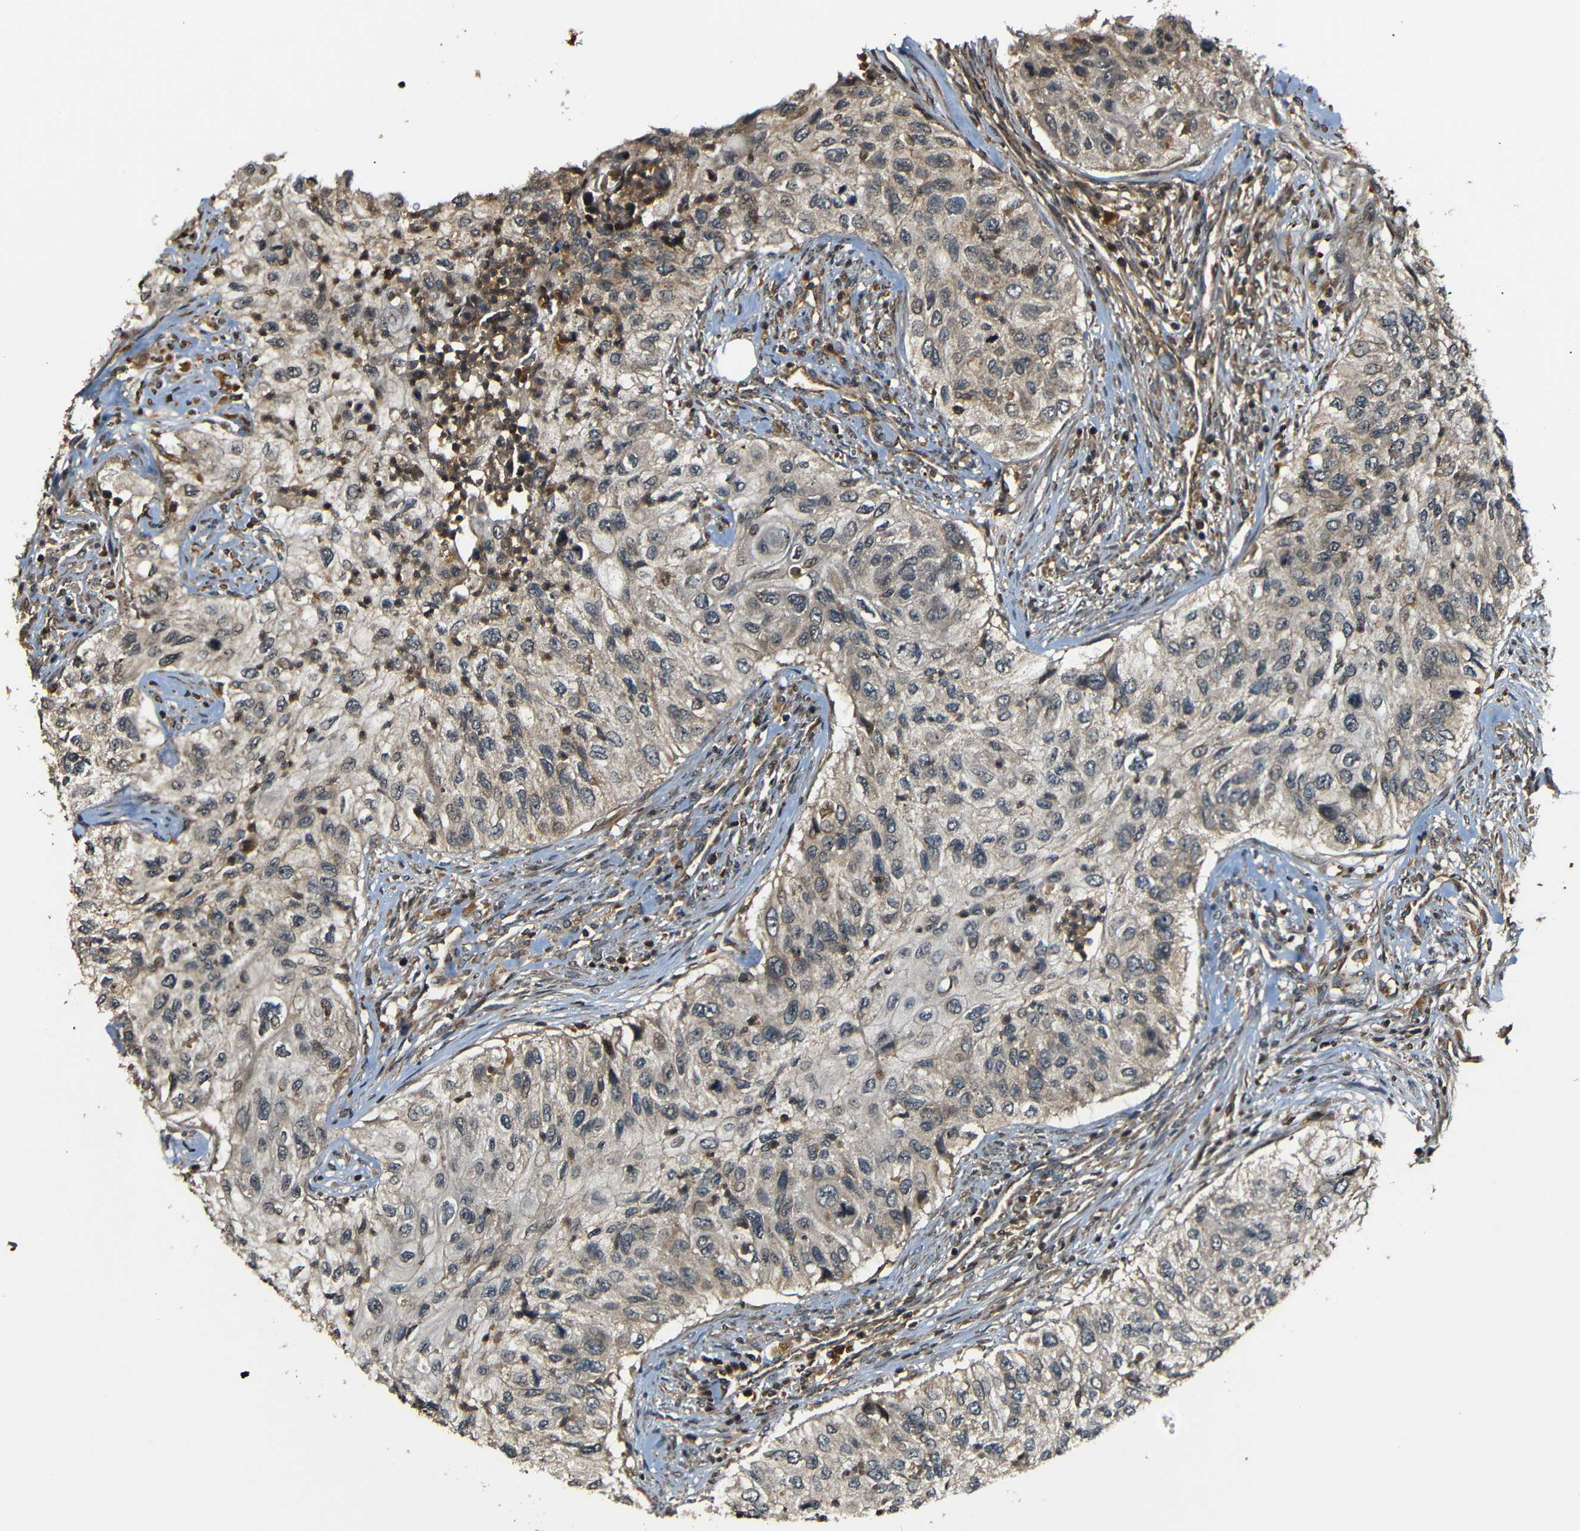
{"staining": {"intensity": "weak", "quantity": "25%-75%", "location": "cytoplasmic/membranous"}, "tissue": "urothelial cancer", "cell_type": "Tumor cells", "image_type": "cancer", "snomed": [{"axis": "morphology", "description": "Urothelial carcinoma, High grade"}, {"axis": "topography", "description": "Urinary bladder"}], "caption": "The image reveals immunohistochemical staining of urothelial cancer. There is weak cytoplasmic/membranous staining is present in approximately 25%-75% of tumor cells.", "gene": "TANK", "patient": {"sex": "female", "age": 60}}